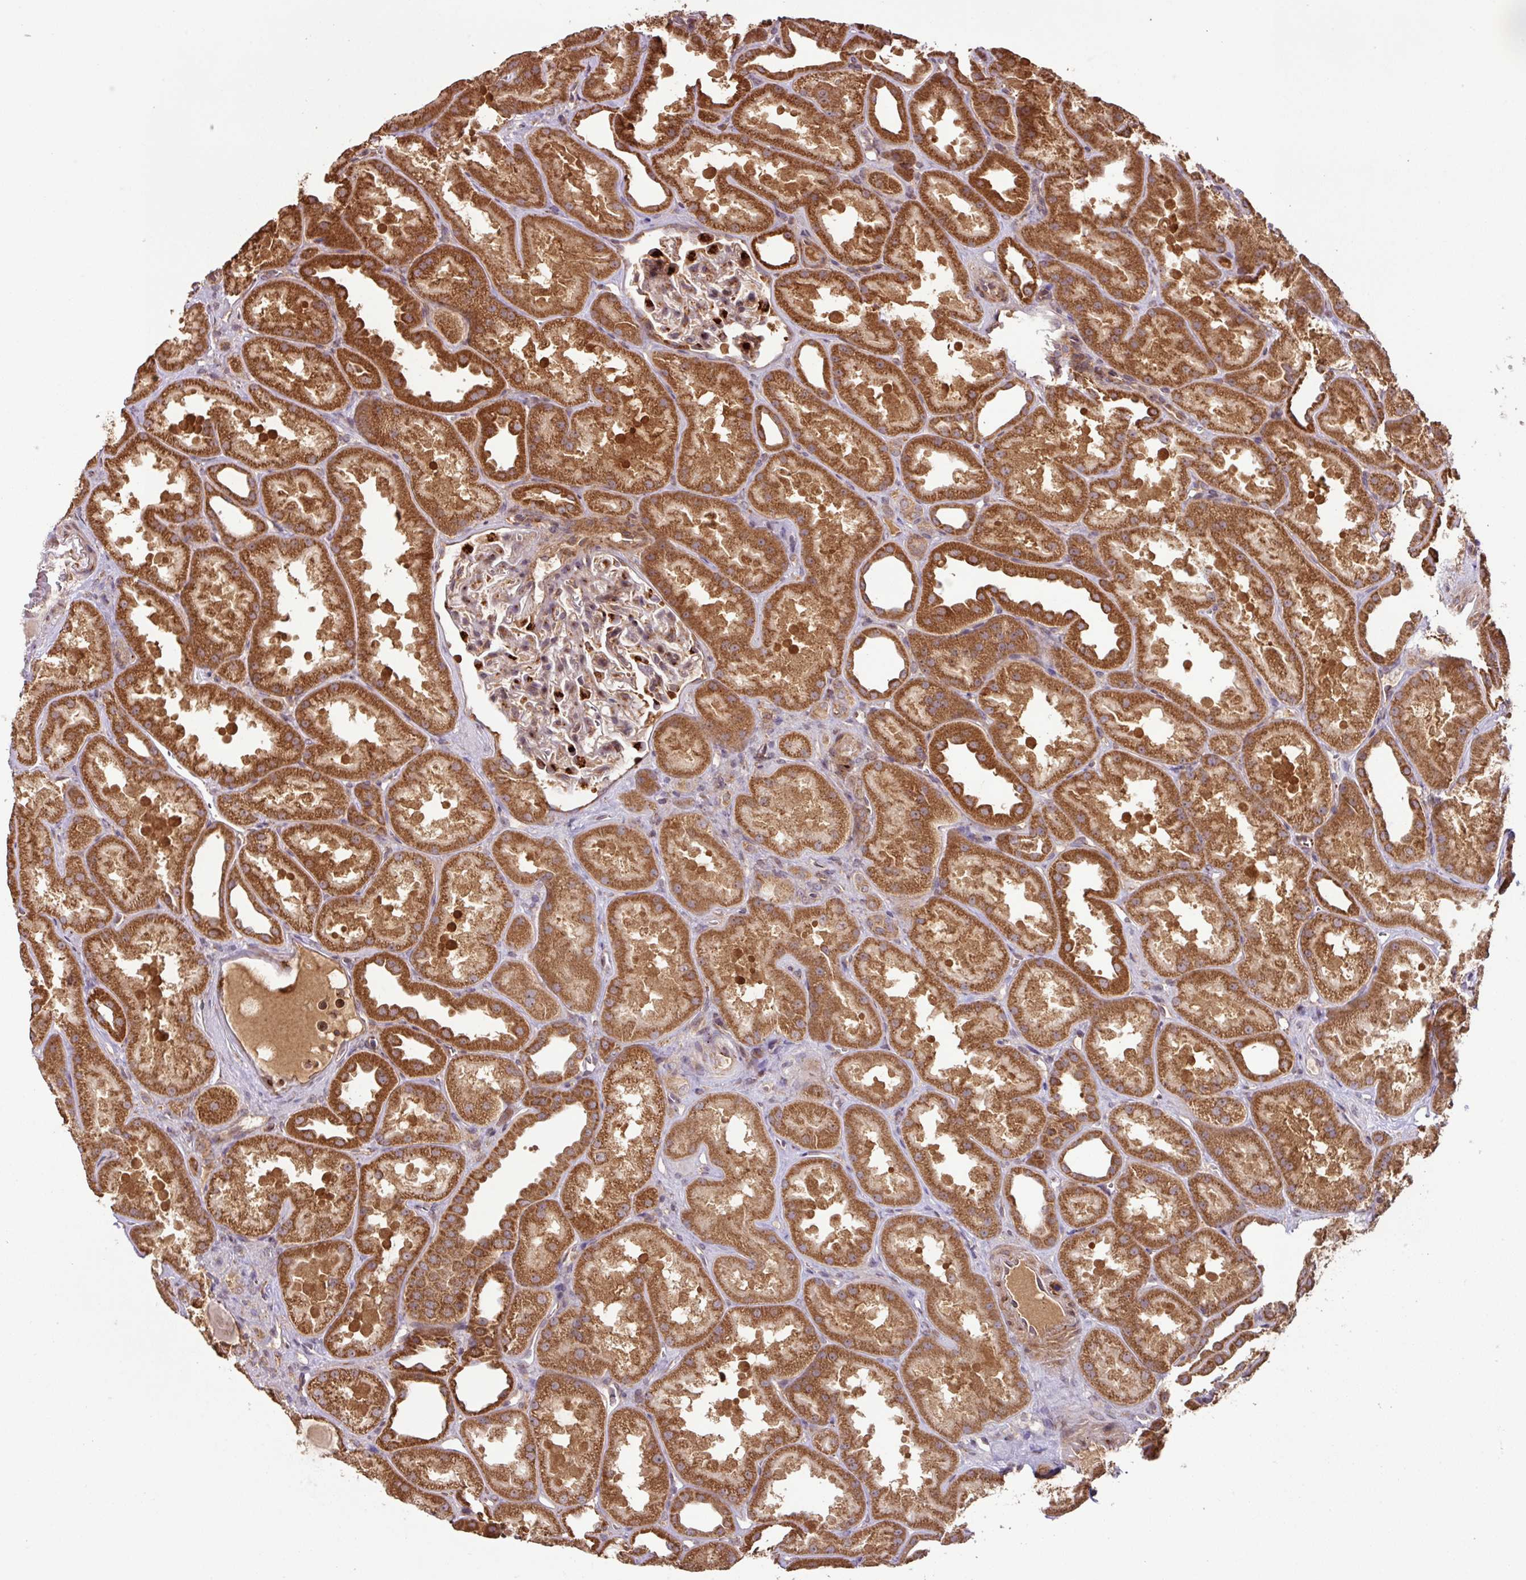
{"staining": {"intensity": "moderate", "quantity": ">75%", "location": "cytoplasmic/membranous"}, "tissue": "kidney", "cell_type": "Cells in glomeruli", "image_type": "normal", "snomed": [{"axis": "morphology", "description": "Normal tissue, NOS"}, {"axis": "topography", "description": "Kidney"}], "caption": "Immunohistochemistry (DAB (3,3'-diaminobenzidine)) staining of benign human kidney displays moderate cytoplasmic/membranous protein expression in approximately >75% of cells in glomeruli.", "gene": "MRRF", "patient": {"sex": "male", "age": 61}}